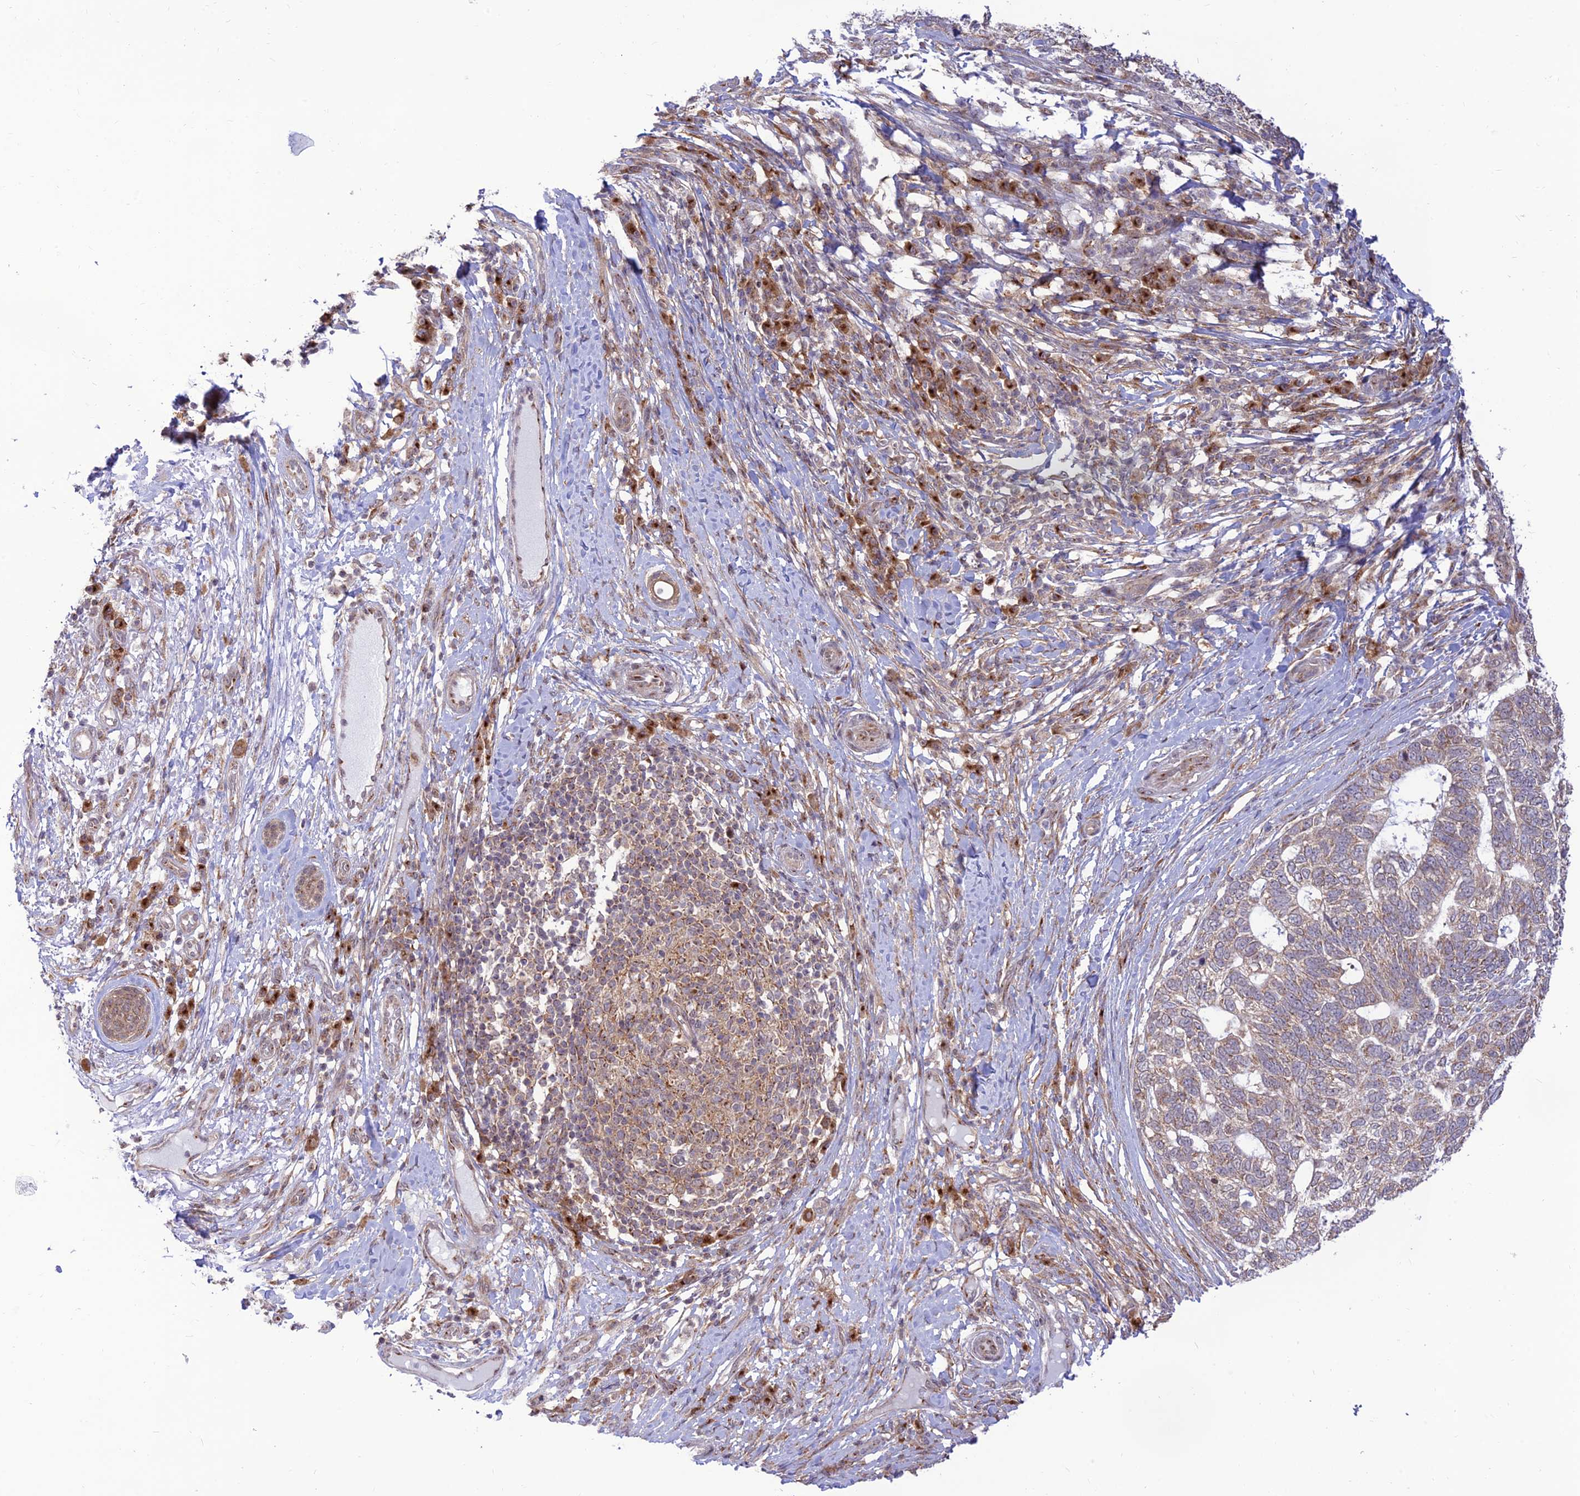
{"staining": {"intensity": "weak", "quantity": "25%-75%", "location": "cytoplasmic/membranous"}, "tissue": "skin cancer", "cell_type": "Tumor cells", "image_type": "cancer", "snomed": [{"axis": "morphology", "description": "Basal cell carcinoma"}, {"axis": "topography", "description": "Skin"}], "caption": "Human basal cell carcinoma (skin) stained with a protein marker reveals weak staining in tumor cells.", "gene": "GOLGA3", "patient": {"sex": "female", "age": 65}}